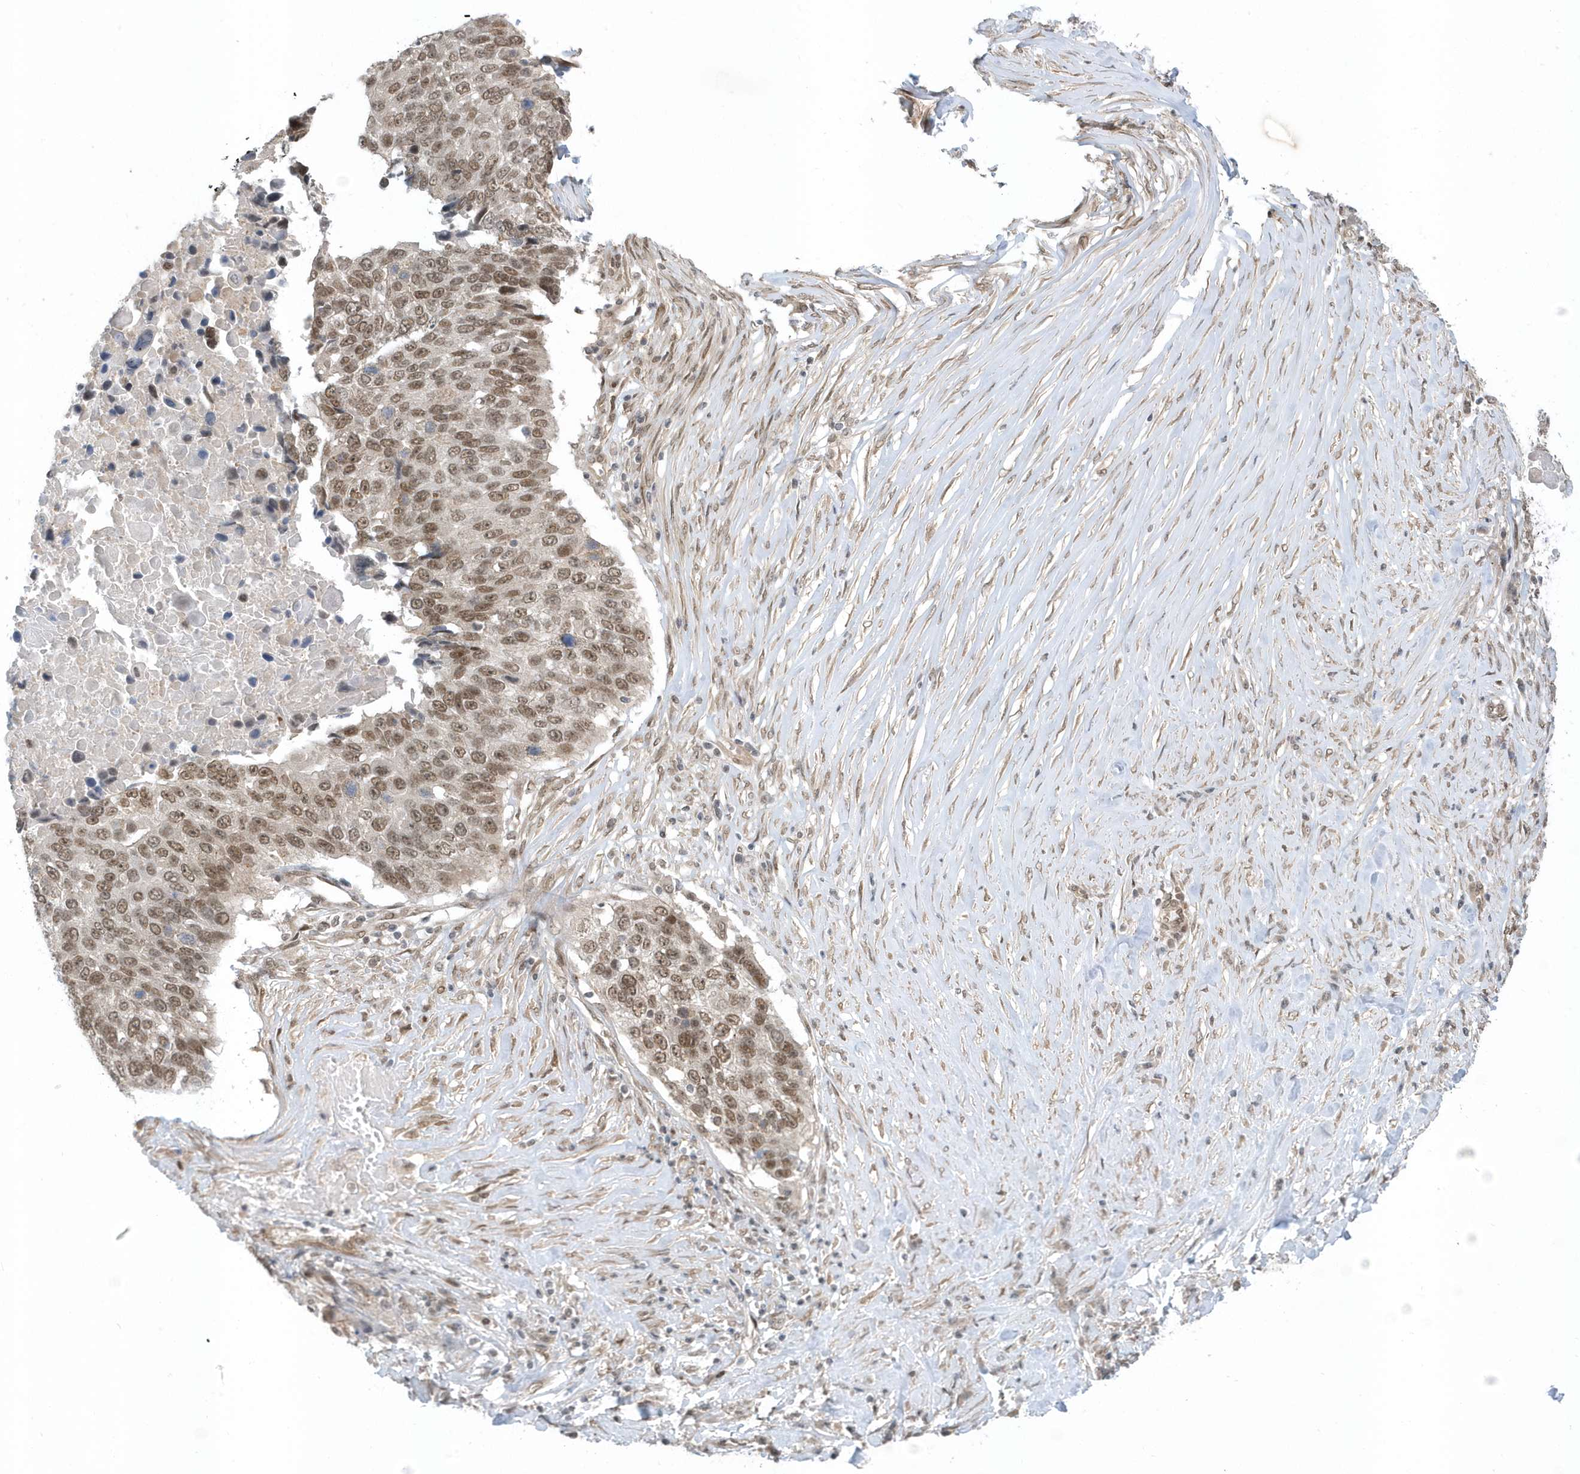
{"staining": {"intensity": "moderate", "quantity": ">75%", "location": "nuclear"}, "tissue": "lung cancer", "cell_type": "Tumor cells", "image_type": "cancer", "snomed": [{"axis": "morphology", "description": "Squamous cell carcinoma, NOS"}, {"axis": "topography", "description": "Lung"}], "caption": "Brown immunohistochemical staining in human squamous cell carcinoma (lung) demonstrates moderate nuclear positivity in approximately >75% of tumor cells. The protein is stained brown, and the nuclei are stained in blue (DAB IHC with brightfield microscopy, high magnification).", "gene": "USP53", "patient": {"sex": "male", "age": 66}}